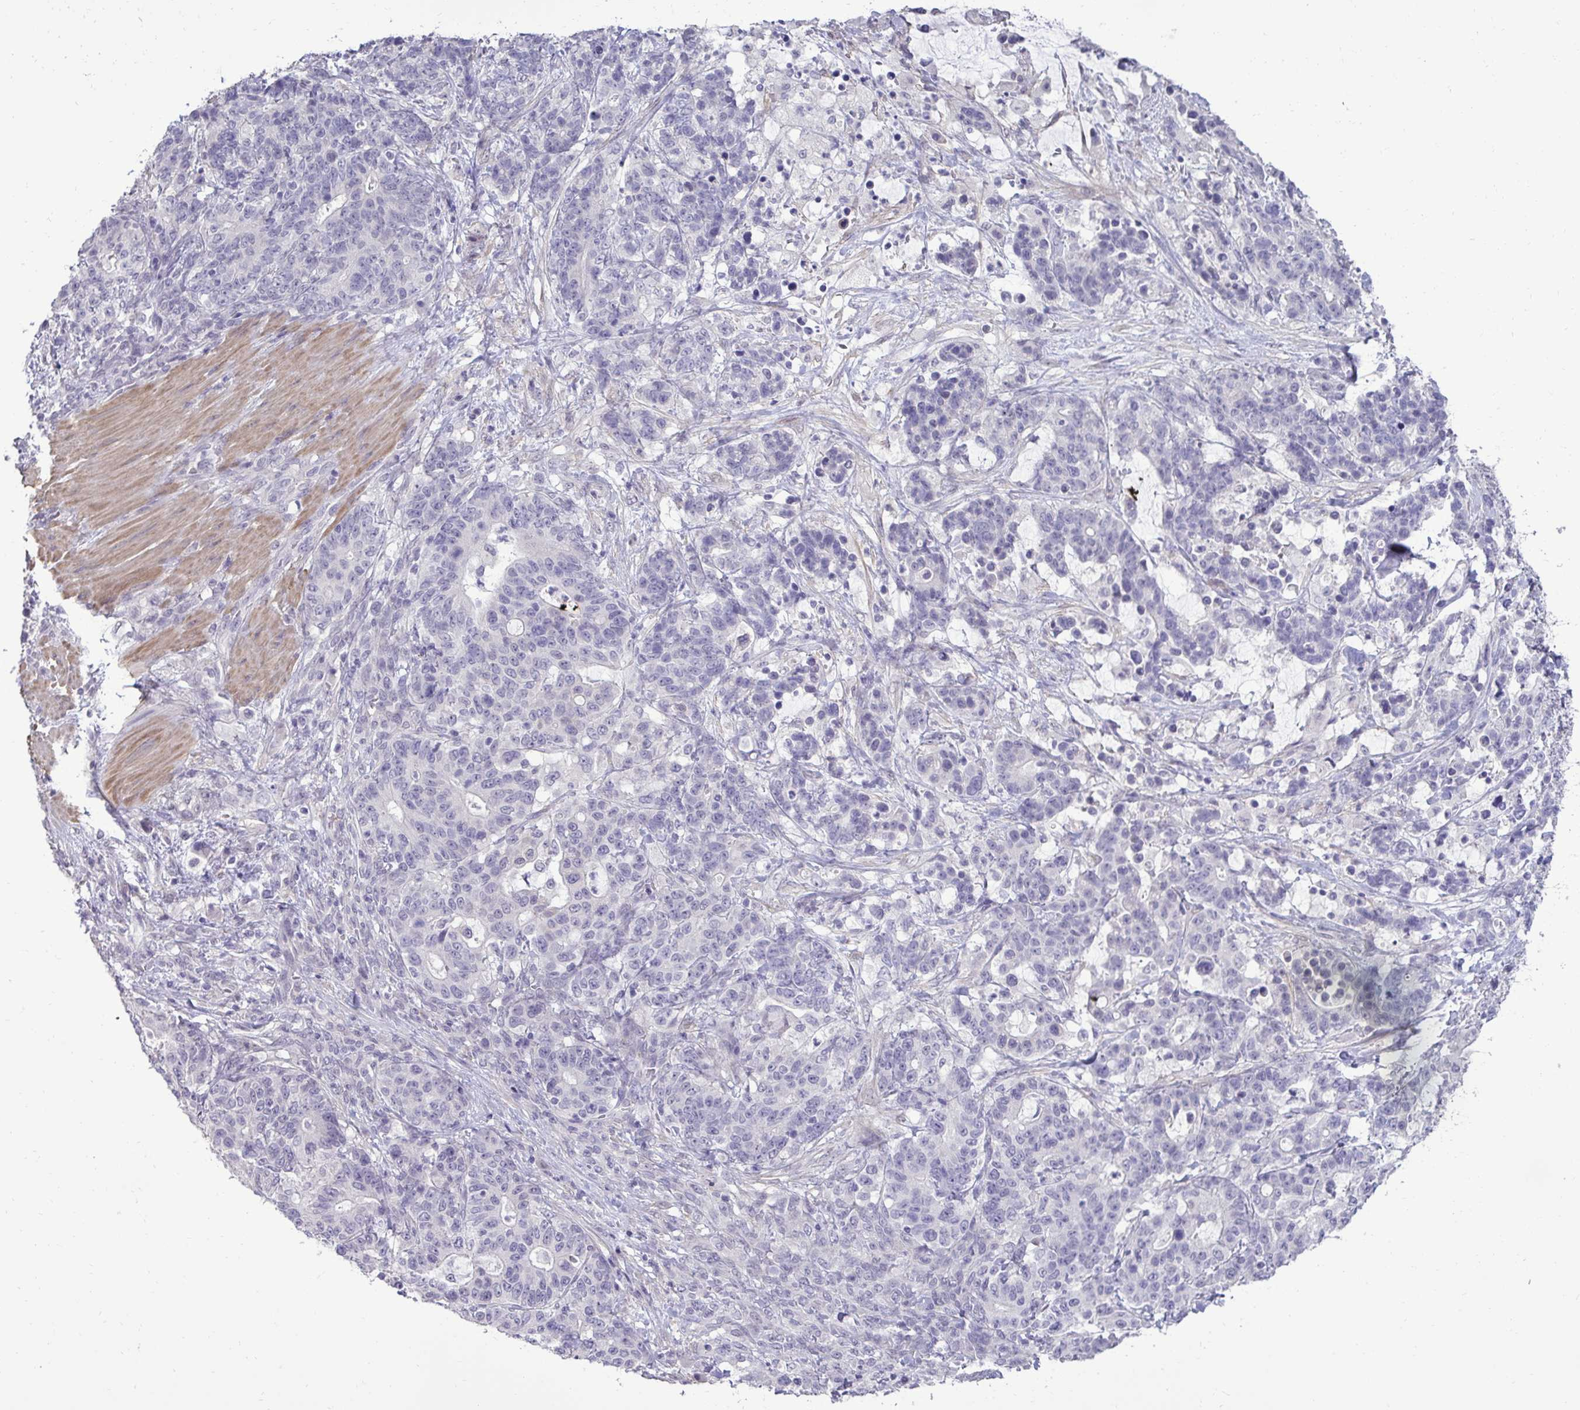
{"staining": {"intensity": "negative", "quantity": "none", "location": "none"}, "tissue": "stomach cancer", "cell_type": "Tumor cells", "image_type": "cancer", "snomed": [{"axis": "morphology", "description": "Normal tissue, NOS"}, {"axis": "morphology", "description": "Adenocarcinoma, NOS"}, {"axis": "topography", "description": "Stomach"}], "caption": "A histopathology image of adenocarcinoma (stomach) stained for a protein shows no brown staining in tumor cells.", "gene": "SLC30A3", "patient": {"sex": "female", "age": 64}}